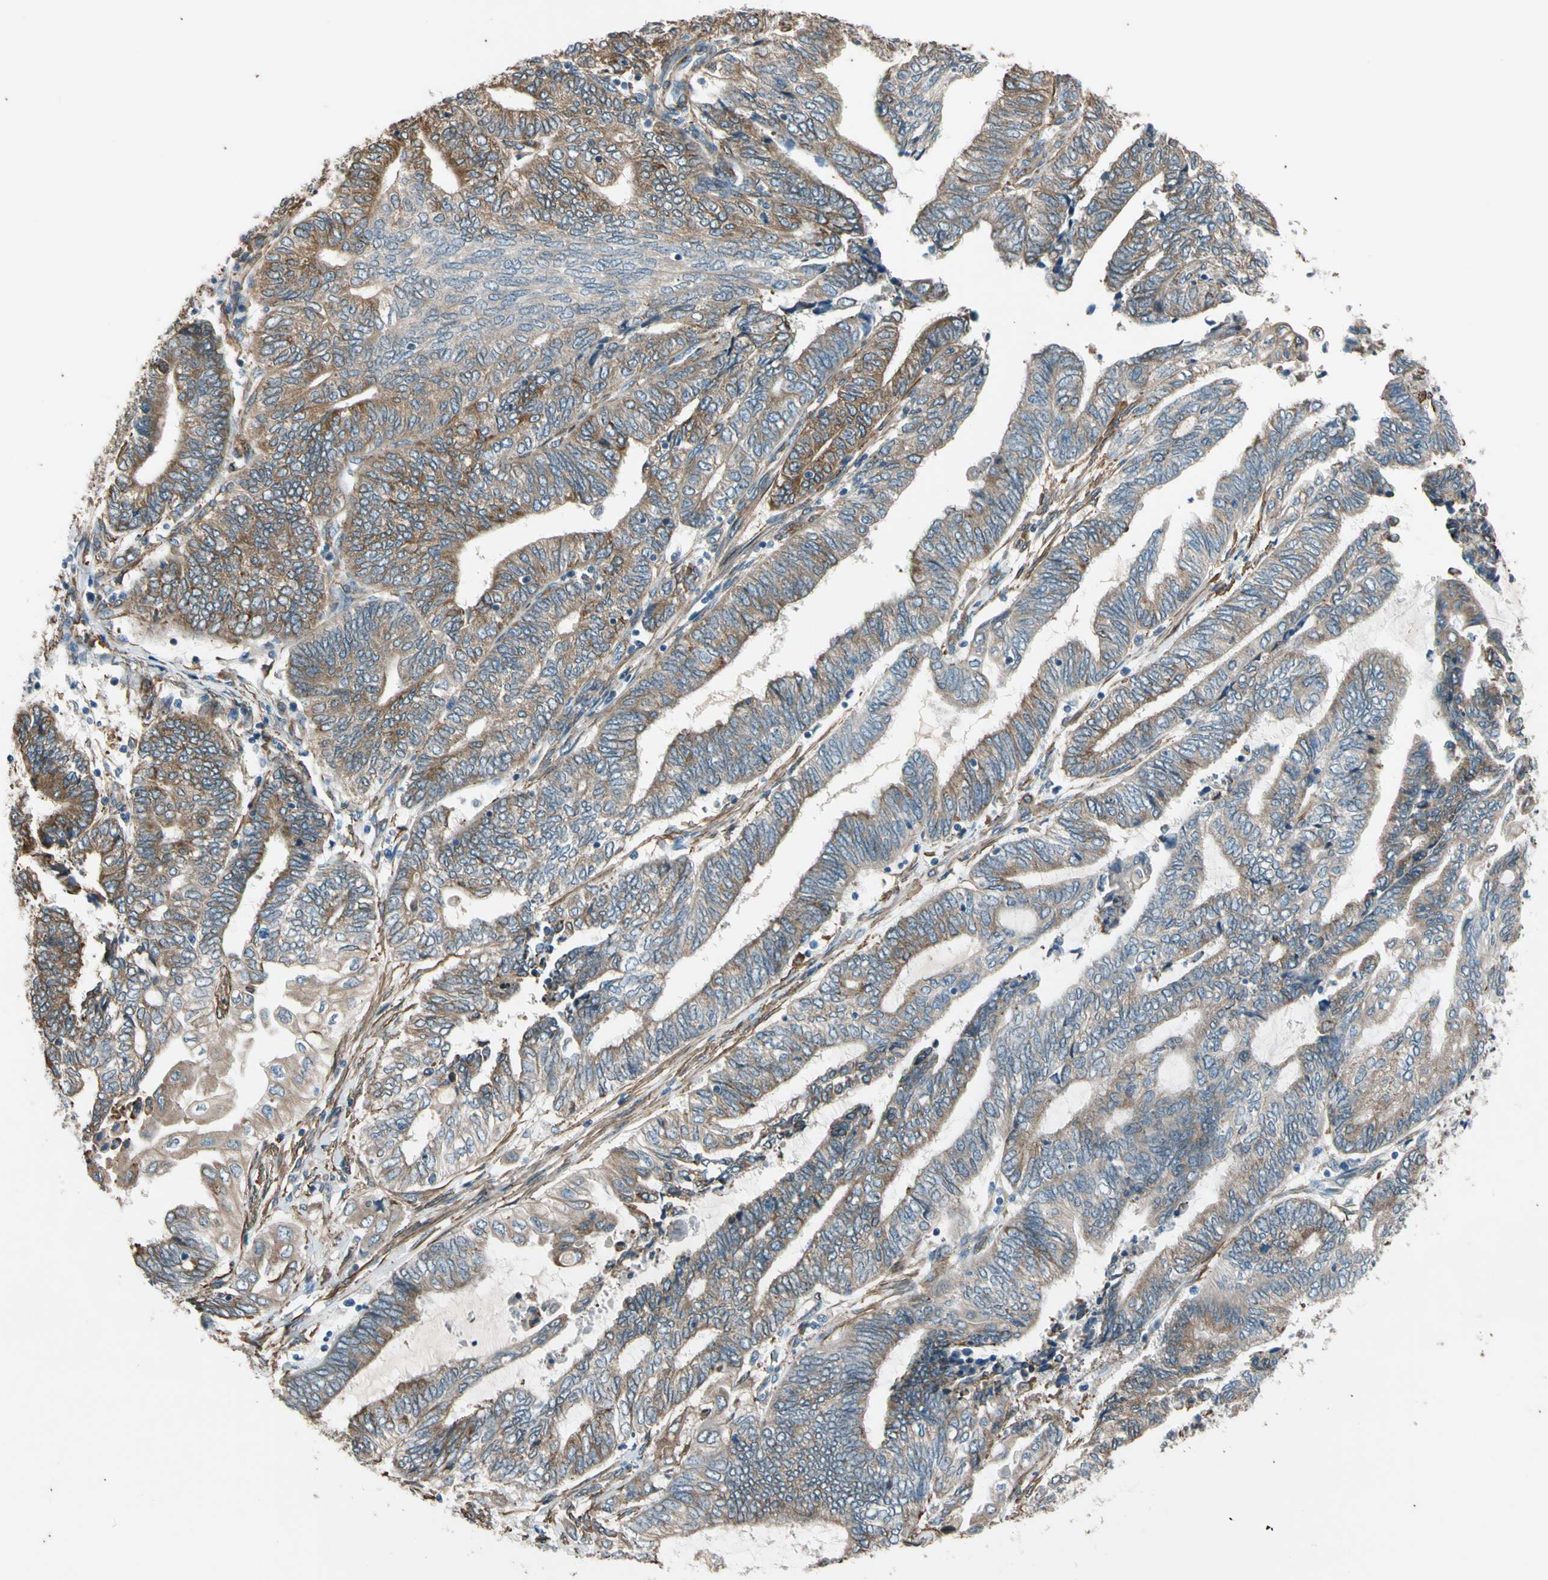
{"staining": {"intensity": "strong", "quantity": ">75%", "location": "cytoplasmic/membranous"}, "tissue": "endometrial cancer", "cell_type": "Tumor cells", "image_type": "cancer", "snomed": [{"axis": "morphology", "description": "Adenocarcinoma, NOS"}, {"axis": "topography", "description": "Uterus"}, {"axis": "topography", "description": "Endometrium"}], "caption": "Approximately >75% of tumor cells in endometrial cancer (adenocarcinoma) demonstrate strong cytoplasmic/membranous protein positivity as visualized by brown immunohistochemical staining.", "gene": "LIMK2", "patient": {"sex": "female", "age": 70}}